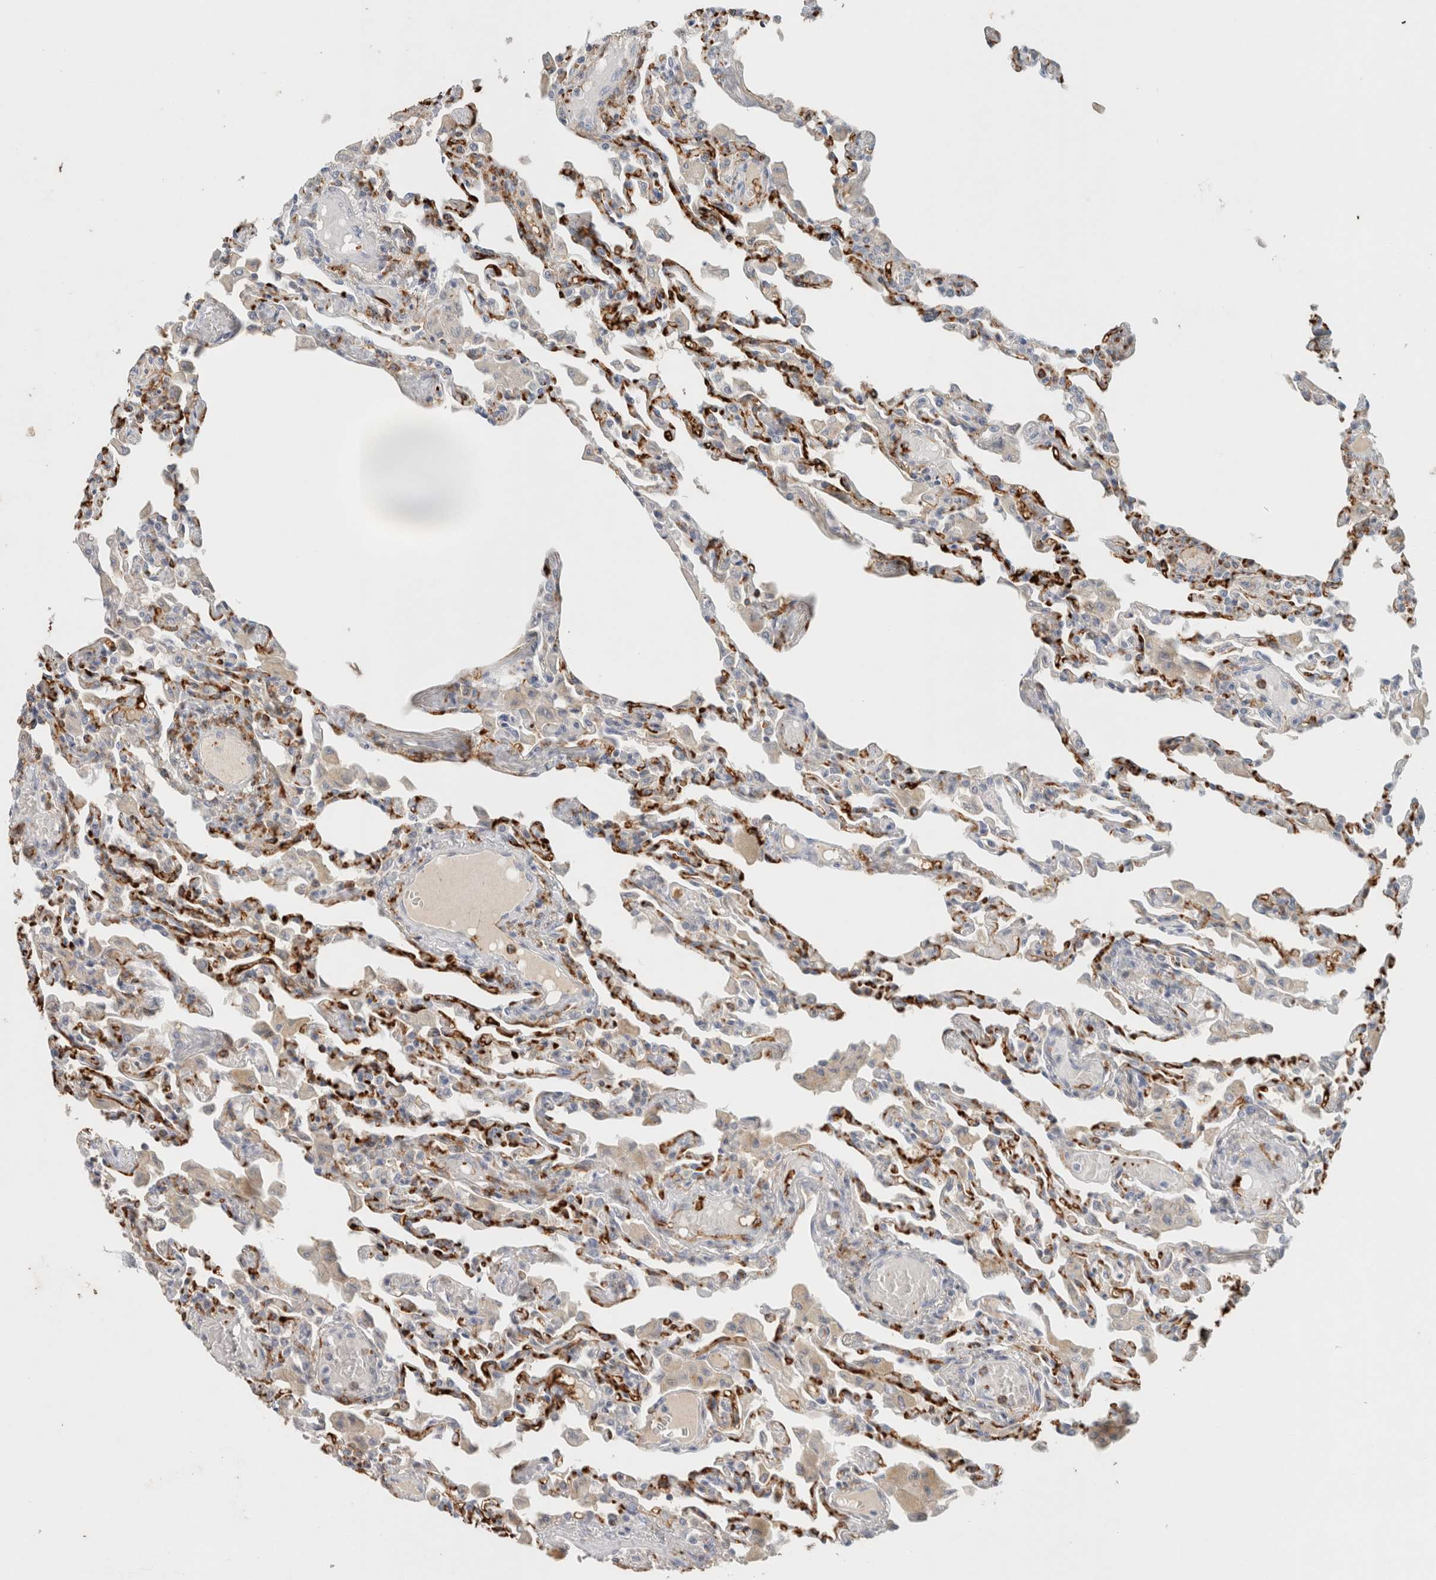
{"staining": {"intensity": "strong", "quantity": "25%-75%", "location": "cytoplasmic/membranous"}, "tissue": "lung", "cell_type": "Alveolar cells", "image_type": "normal", "snomed": [{"axis": "morphology", "description": "Normal tissue, NOS"}, {"axis": "topography", "description": "Bronchus"}, {"axis": "topography", "description": "Lung"}], "caption": "Immunohistochemistry staining of unremarkable lung, which shows high levels of strong cytoplasmic/membranous expression in approximately 25%-75% of alveolar cells indicating strong cytoplasmic/membranous protein positivity. The staining was performed using DAB (3,3'-diaminobenzidine) (brown) for protein detection and nuclei were counterstained in hematoxylin (blue).", "gene": "CD36", "patient": {"sex": "female", "age": 49}}